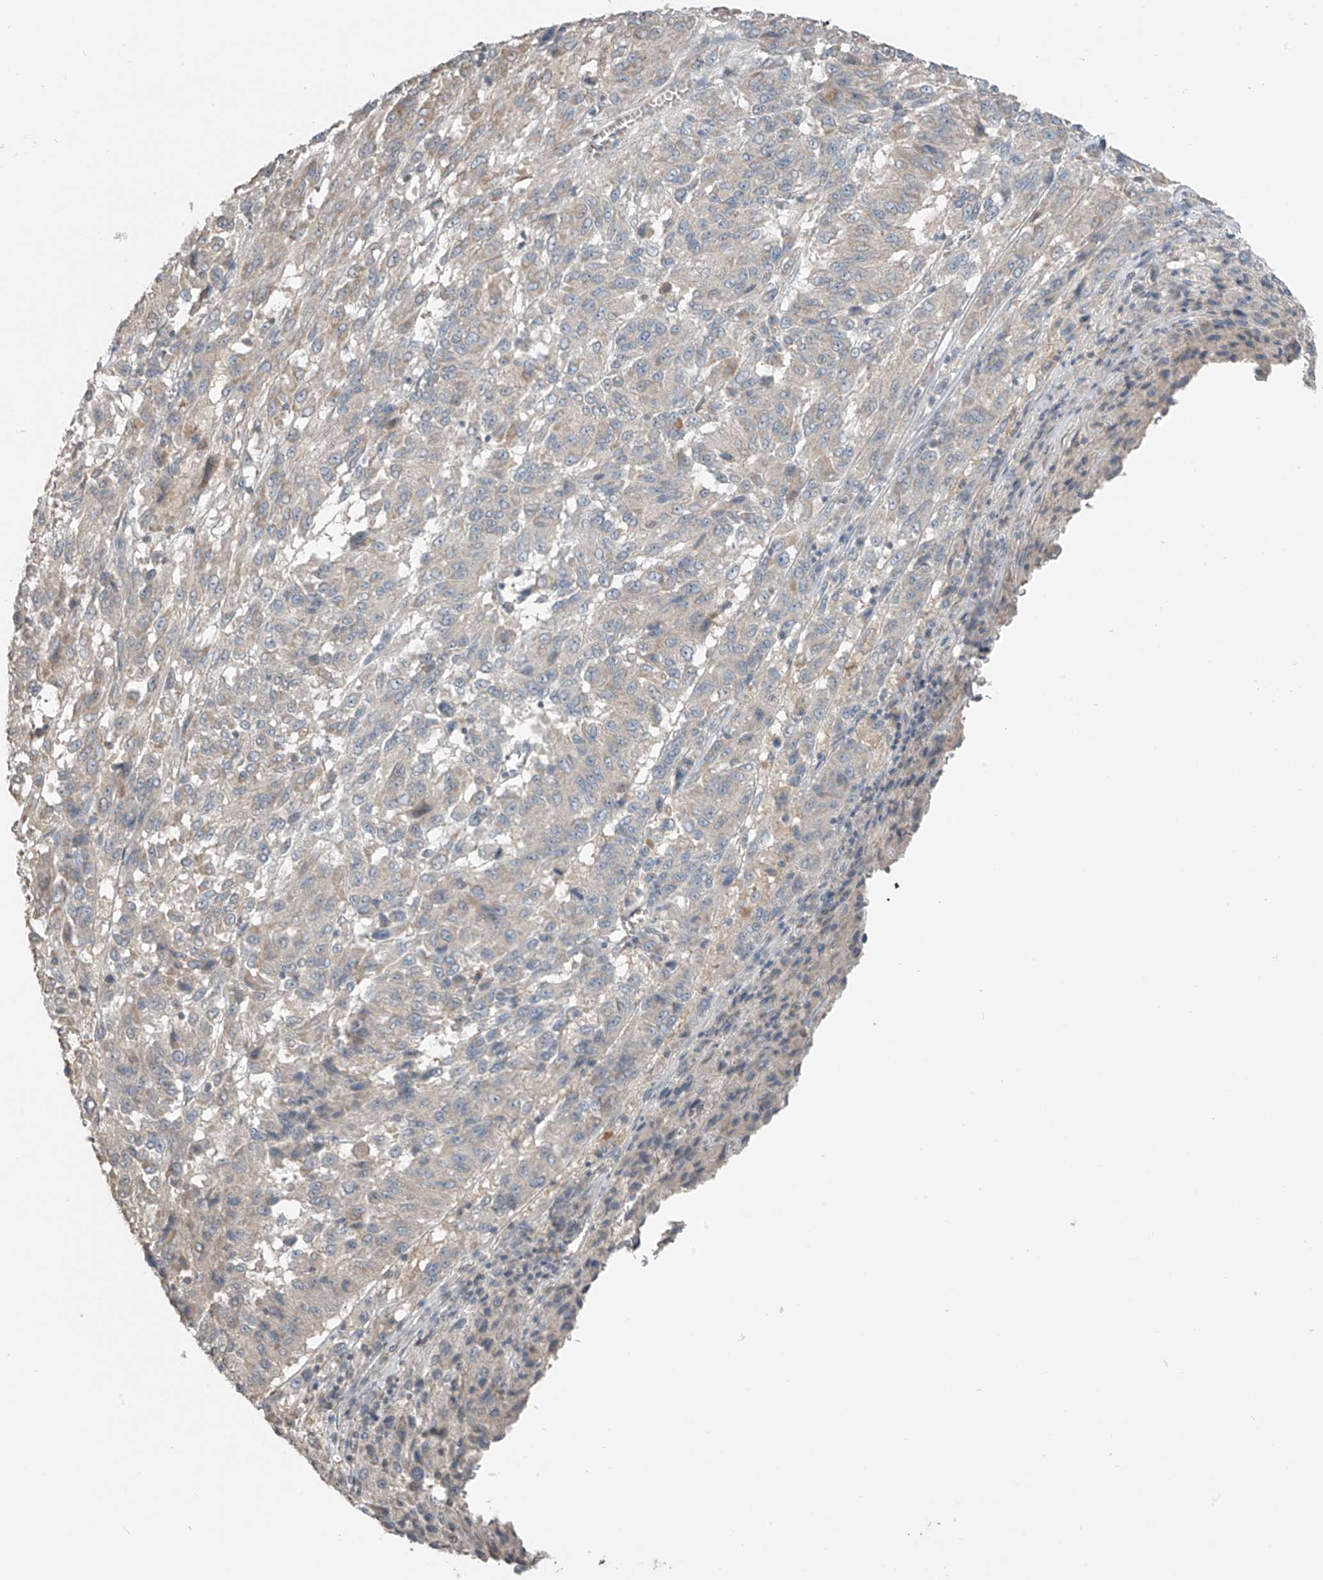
{"staining": {"intensity": "weak", "quantity": "<25%", "location": "cytoplasmic/membranous"}, "tissue": "melanoma", "cell_type": "Tumor cells", "image_type": "cancer", "snomed": [{"axis": "morphology", "description": "Malignant melanoma, Metastatic site"}, {"axis": "topography", "description": "Lung"}], "caption": "Immunohistochemistry (IHC) histopathology image of neoplastic tissue: human melanoma stained with DAB (3,3'-diaminobenzidine) shows no significant protein staining in tumor cells.", "gene": "HOXA11", "patient": {"sex": "male", "age": 64}}